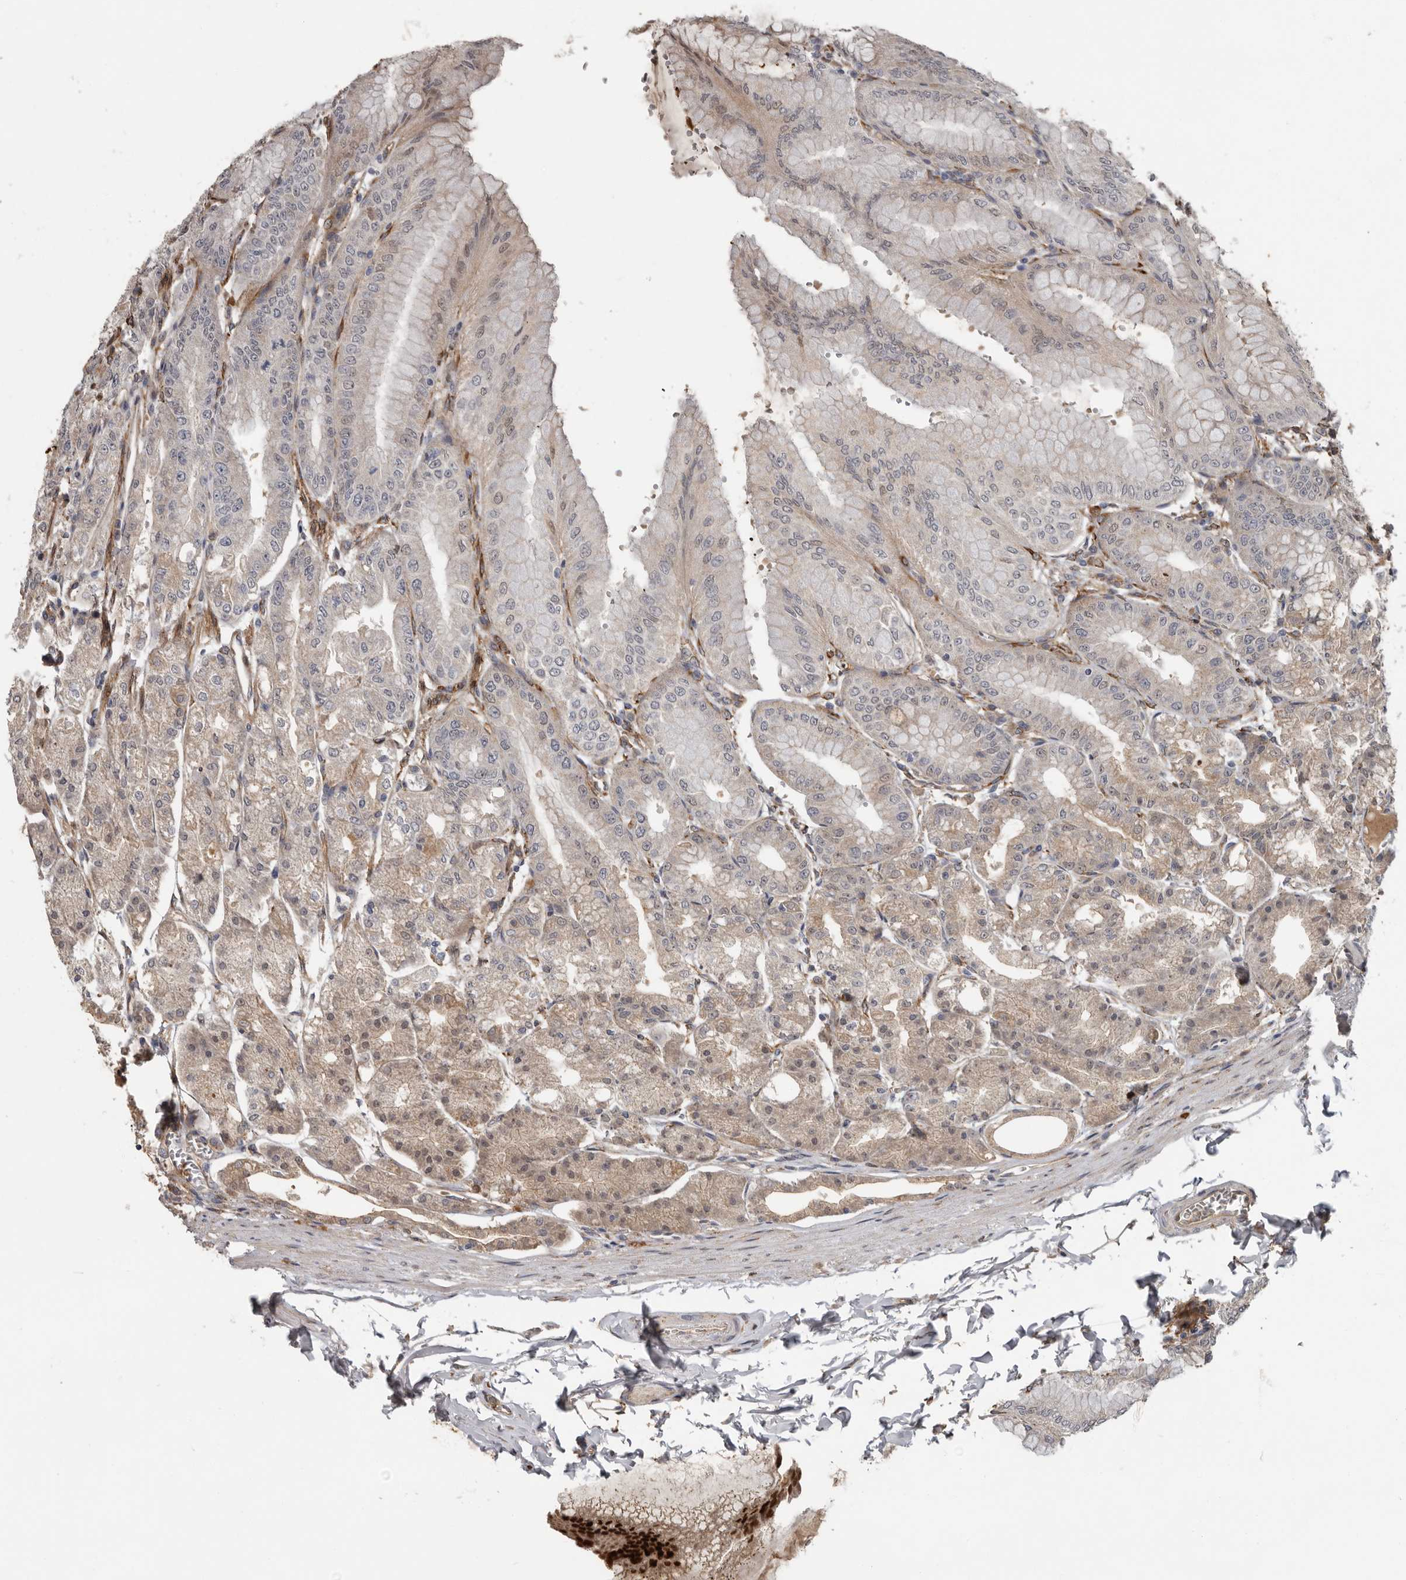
{"staining": {"intensity": "weak", "quantity": ">75%", "location": "cytoplasmic/membranous,nuclear"}, "tissue": "stomach", "cell_type": "Glandular cells", "image_type": "normal", "snomed": [{"axis": "morphology", "description": "Normal tissue, NOS"}, {"axis": "topography", "description": "Stomach, lower"}], "caption": "A high-resolution image shows IHC staining of unremarkable stomach, which shows weak cytoplasmic/membranous,nuclear expression in about >75% of glandular cells.", "gene": "MTF1", "patient": {"sex": "male", "age": 71}}